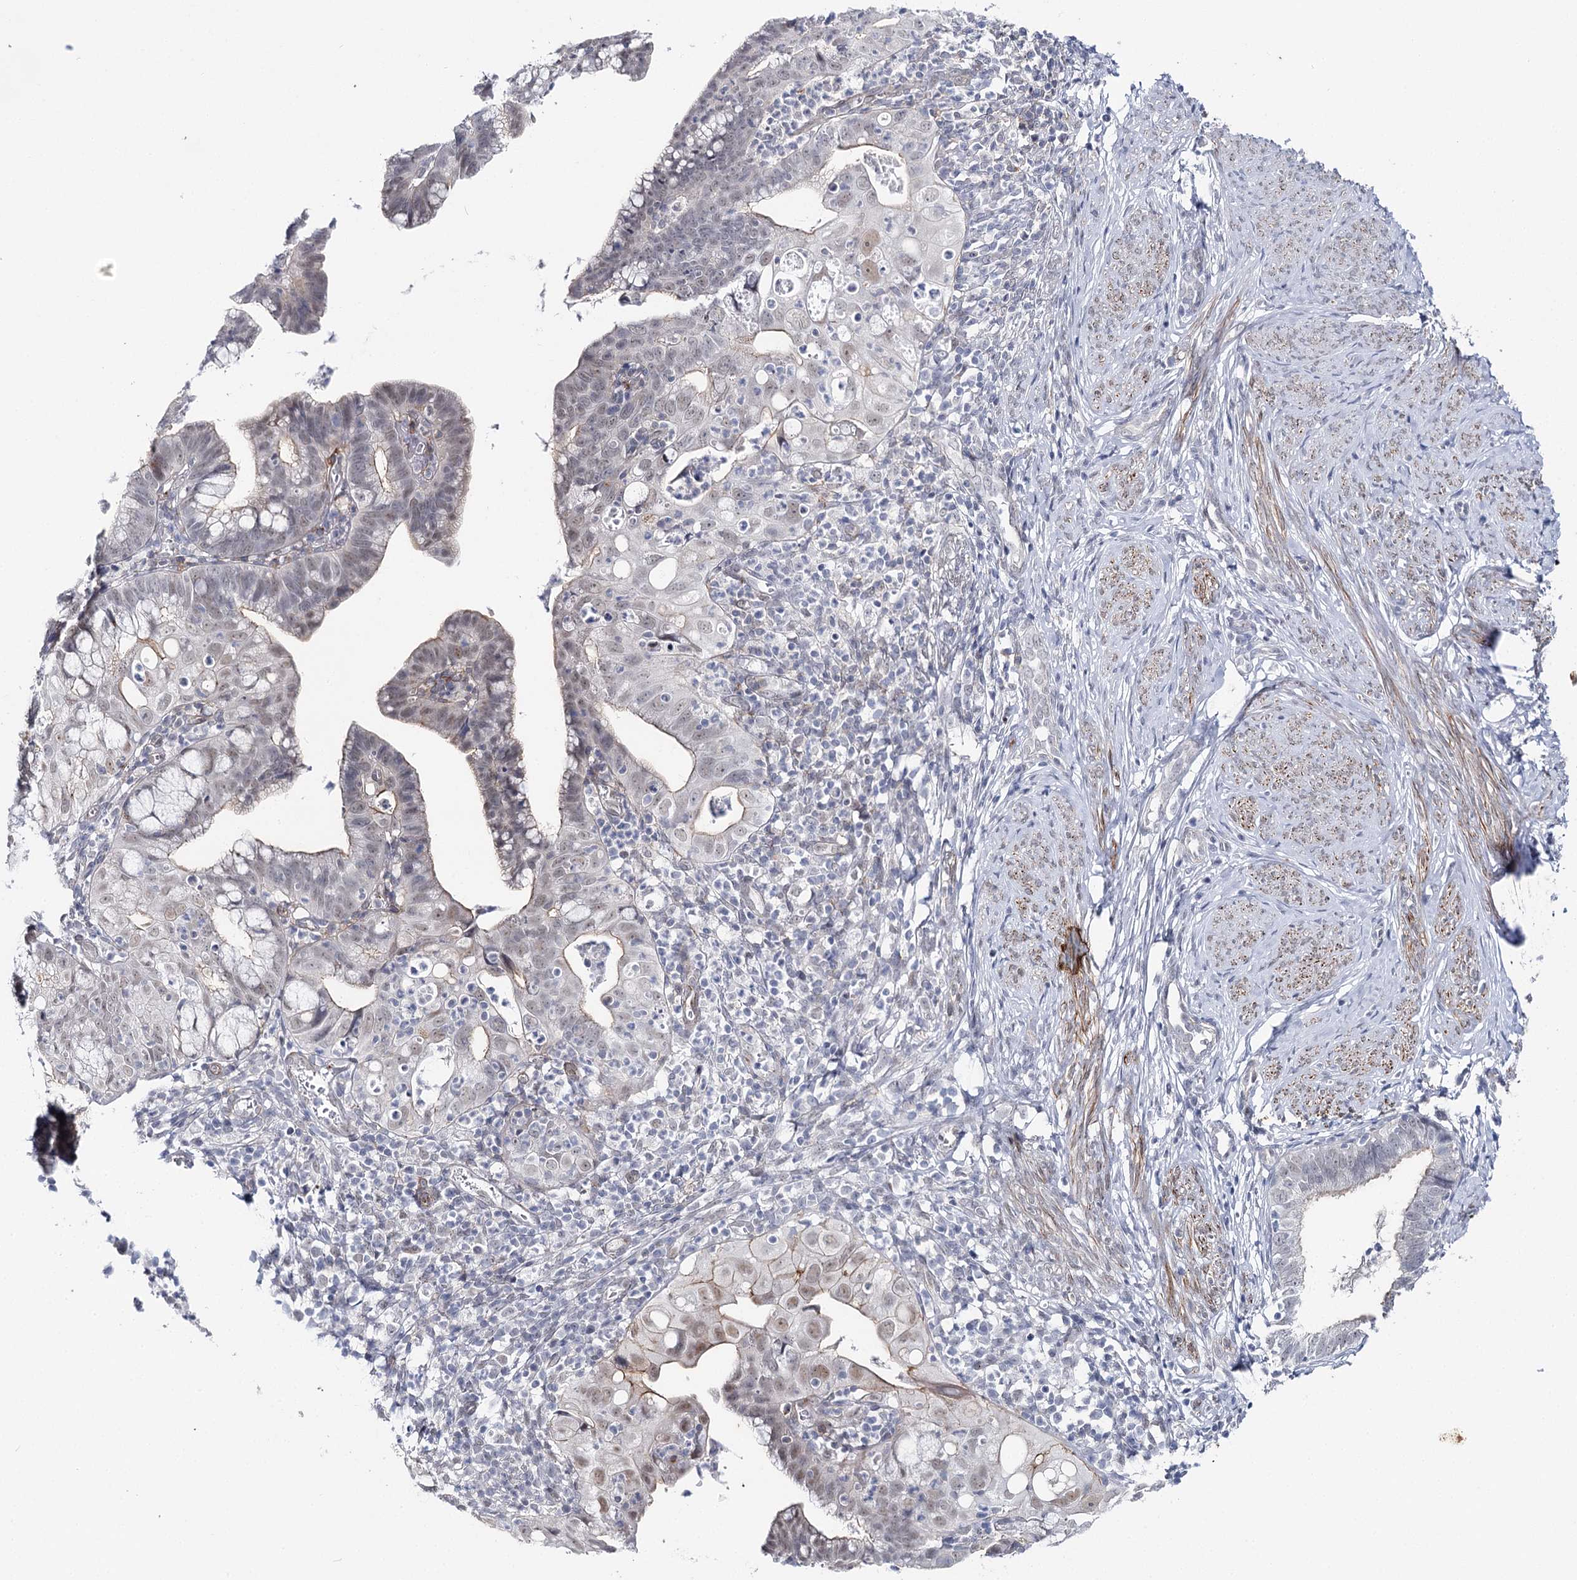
{"staining": {"intensity": "weak", "quantity": "<25%", "location": "nuclear"}, "tissue": "cervical cancer", "cell_type": "Tumor cells", "image_type": "cancer", "snomed": [{"axis": "morphology", "description": "Adenocarcinoma, NOS"}, {"axis": "topography", "description": "Cervix"}], "caption": "There is no significant staining in tumor cells of cervical cancer. The staining is performed using DAB (3,3'-diaminobenzidine) brown chromogen with nuclei counter-stained in using hematoxylin.", "gene": "AGXT2", "patient": {"sex": "female", "age": 36}}